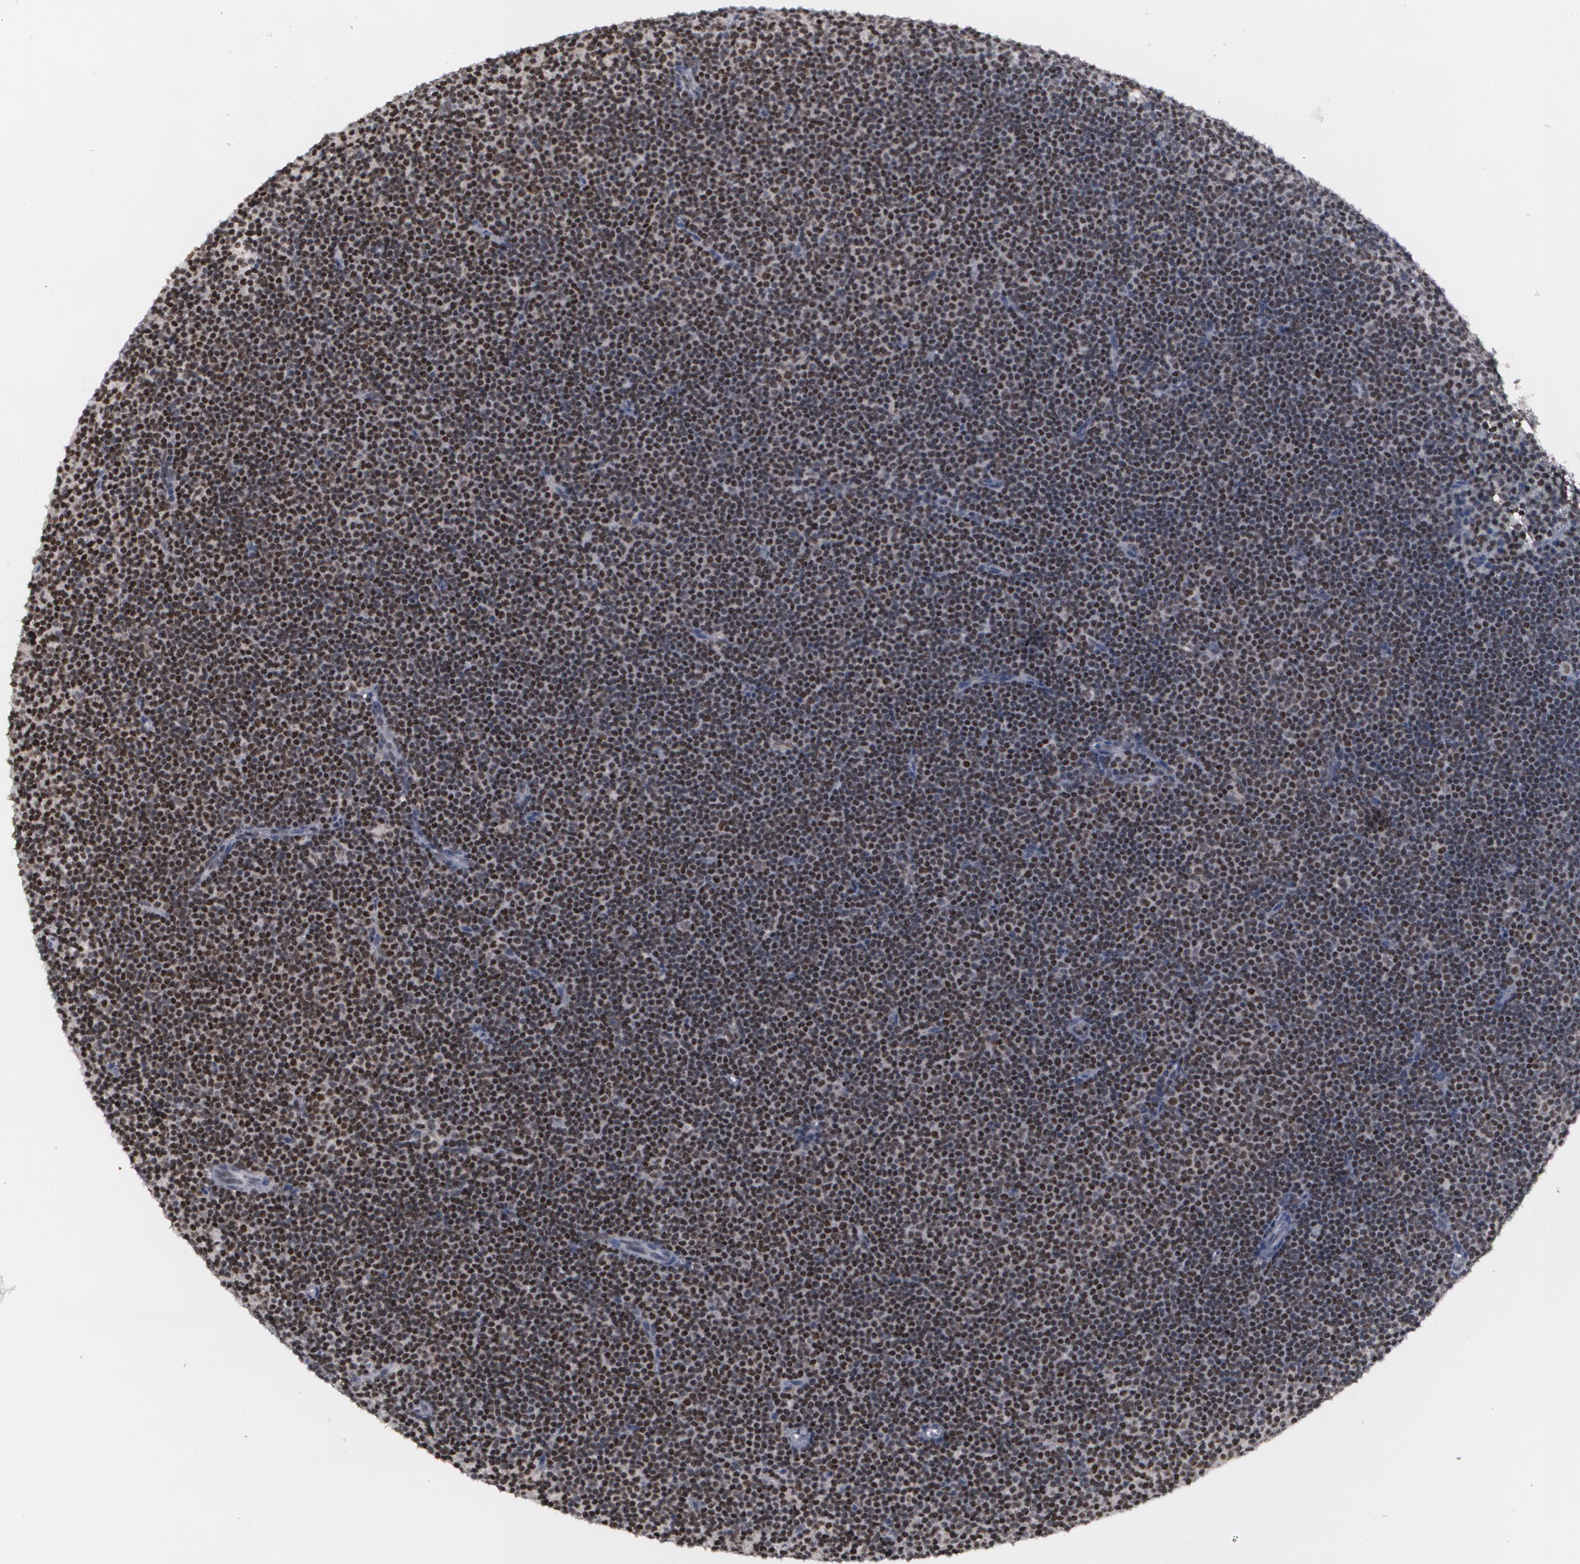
{"staining": {"intensity": "strong", "quantity": ">75%", "location": "nuclear"}, "tissue": "lymphoma", "cell_type": "Tumor cells", "image_type": "cancer", "snomed": [{"axis": "morphology", "description": "Malignant lymphoma, non-Hodgkin's type, Low grade"}, {"axis": "topography", "description": "Lymph node"}], "caption": "Immunohistochemistry (IHC) histopathology image of neoplastic tissue: lymphoma stained using immunohistochemistry reveals high levels of strong protein expression localized specifically in the nuclear of tumor cells, appearing as a nuclear brown color.", "gene": "MCL1", "patient": {"sex": "female", "age": 73}}